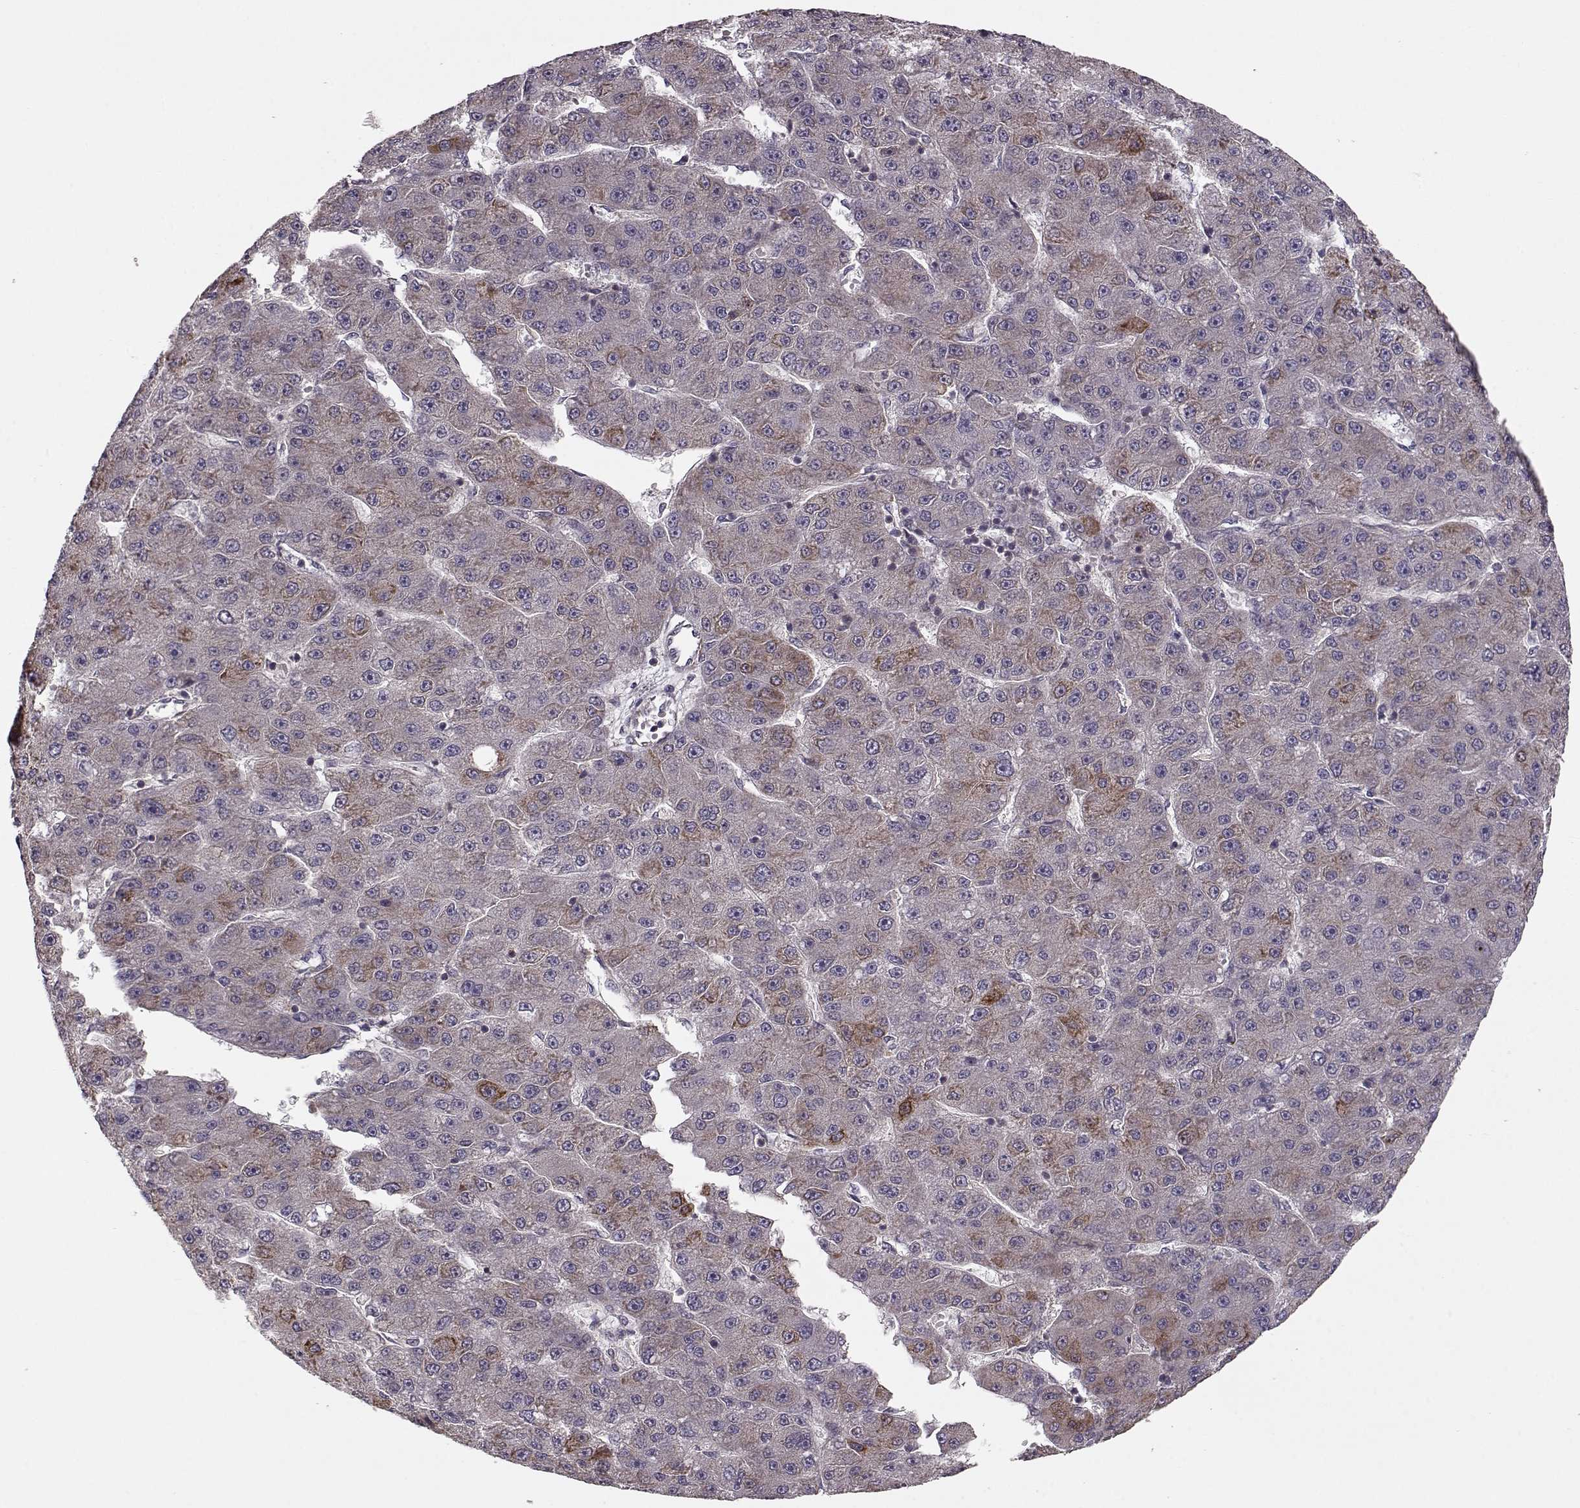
{"staining": {"intensity": "moderate", "quantity": "<25%", "location": "cytoplasmic/membranous"}, "tissue": "liver cancer", "cell_type": "Tumor cells", "image_type": "cancer", "snomed": [{"axis": "morphology", "description": "Carcinoma, Hepatocellular, NOS"}, {"axis": "topography", "description": "Liver"}], "caption": "High-magnification brightfield microscopy of hepatocellular carcinoma (liver) stained with DAB (brown) and counterstained with hematoxylin (blue). tumor cells exhibit moderate cytoplasmic/membranous positivity is seen in about<25% of cells.", "gene": "SLAIN2", "patient": {"sex": "male", "age": 67}}